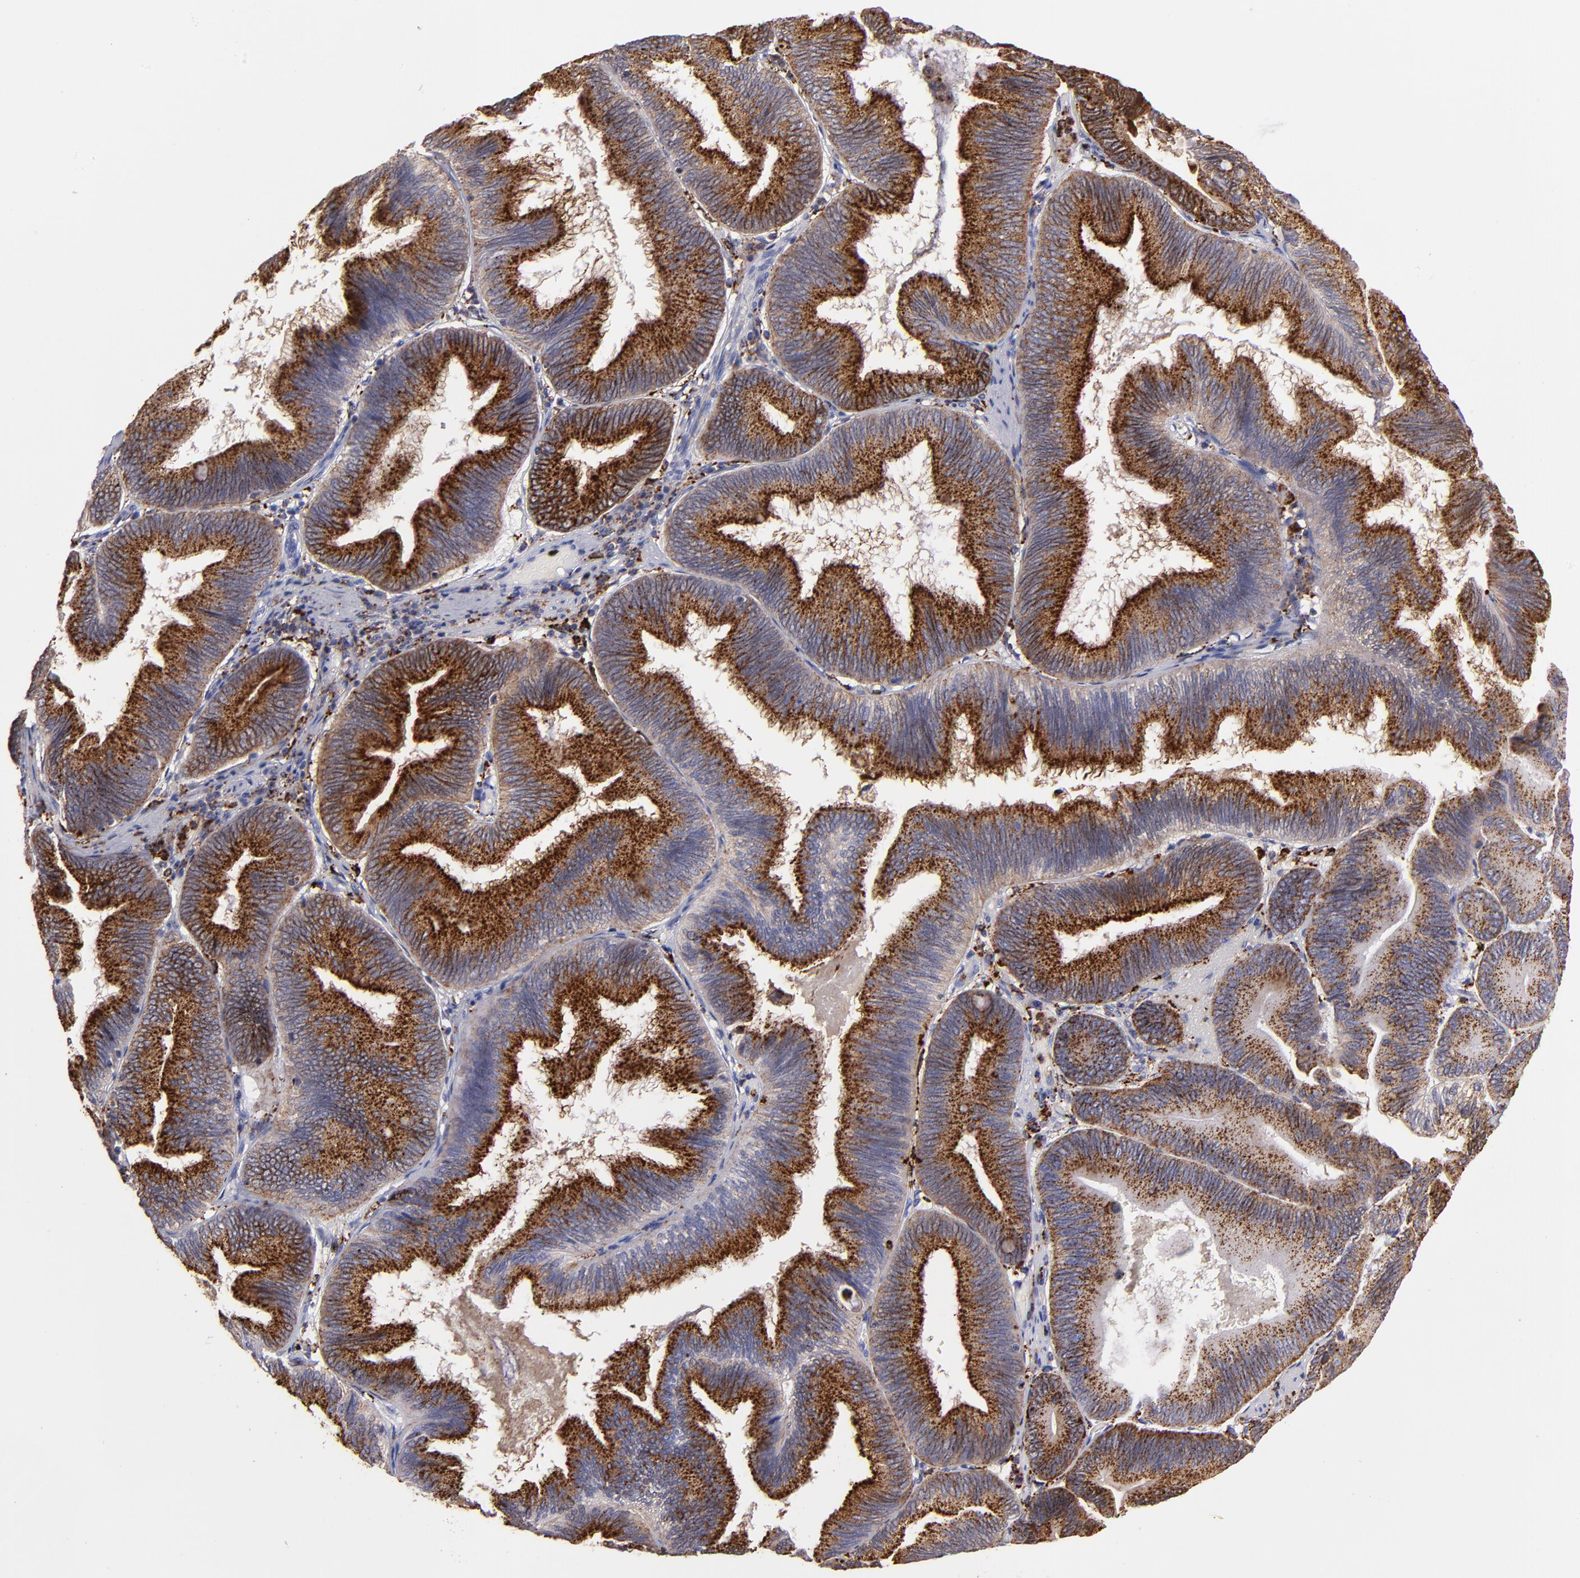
{"staining": {"intensity": "strong", "quantity": ">75%", "location": "cytoplasmic/membranous"}, "tissue": "pancreatic cancer", "cell_type": "Tumor cells", "image_type": "cancer", "snomed": [{"axis": "morphology", "description": "Adenocarcinoma, NOS"}, {"axis": "topography", "description": "Pancreas"}], "caption": "Pancreatic cancer stained with DAB immunohistochemistry (IHC) reveals high levels of strong cytoplasmic/membranous positivity in about >75% of tumor cells.", "gene": "CTSS", "patient": {"sex": "male", "age": 82}}